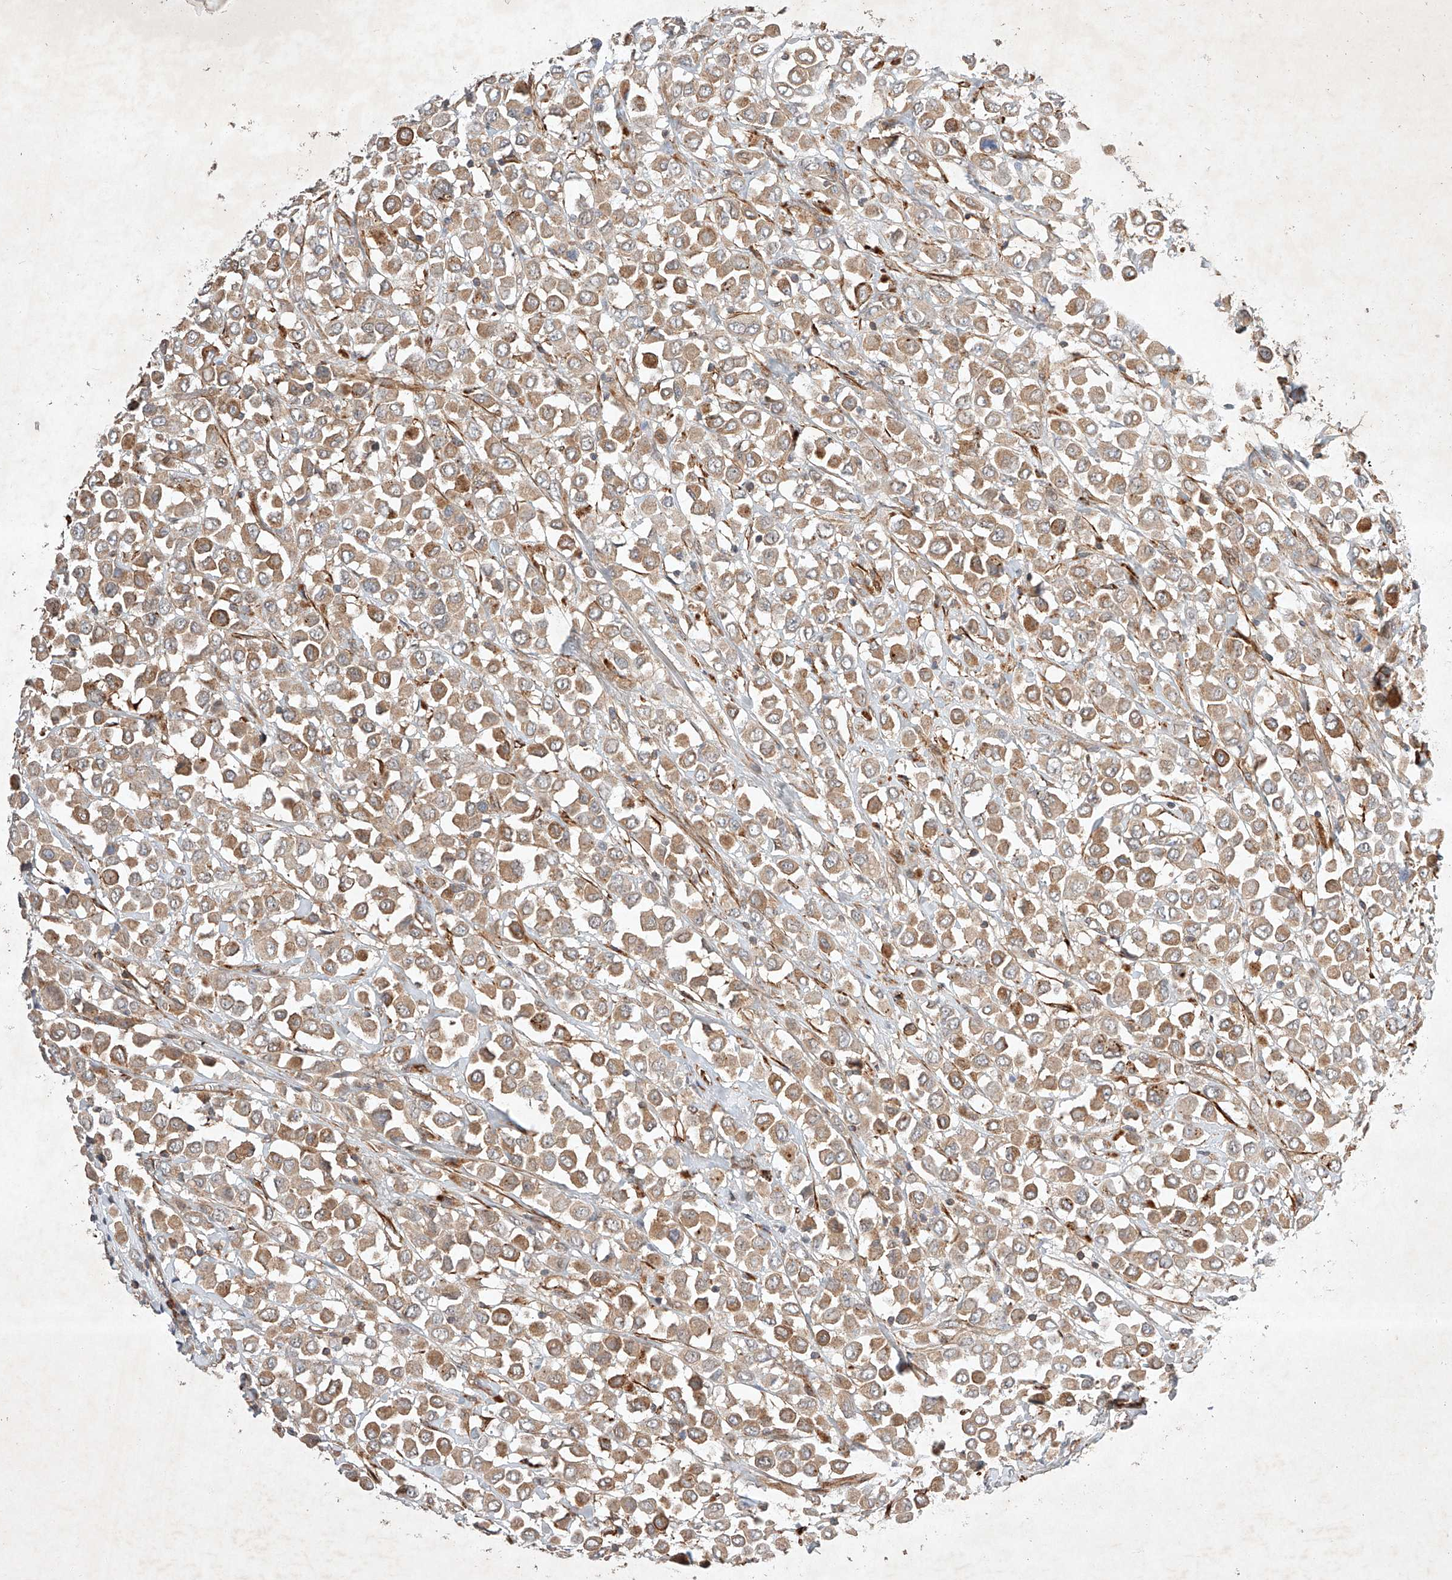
{"staining": {"intensity": "moderate", "quantity": ">75%", "location": "cytoplasmic/membranous"}, "tissue": "breast cancer", "cell_type": "Tumor cells", "image_type": "cancer", "snomed": [{"axis": "morphology", "description": "Duct carcinoma"}, {"axis": "topography", "description": "Breast"}], "caption": "High-magnification brightfield microscopy of breast cancer (infiltrating ductal carcinoma) stained with DAB (brown) and counterstained with hematoxylin (blue). tumor cells exhibit moderate cytoplasmic/membranous expression is present in about>75% of cells.", "gene": "ARHGAP33", "patient": {"sex": "female", "age": 61}}